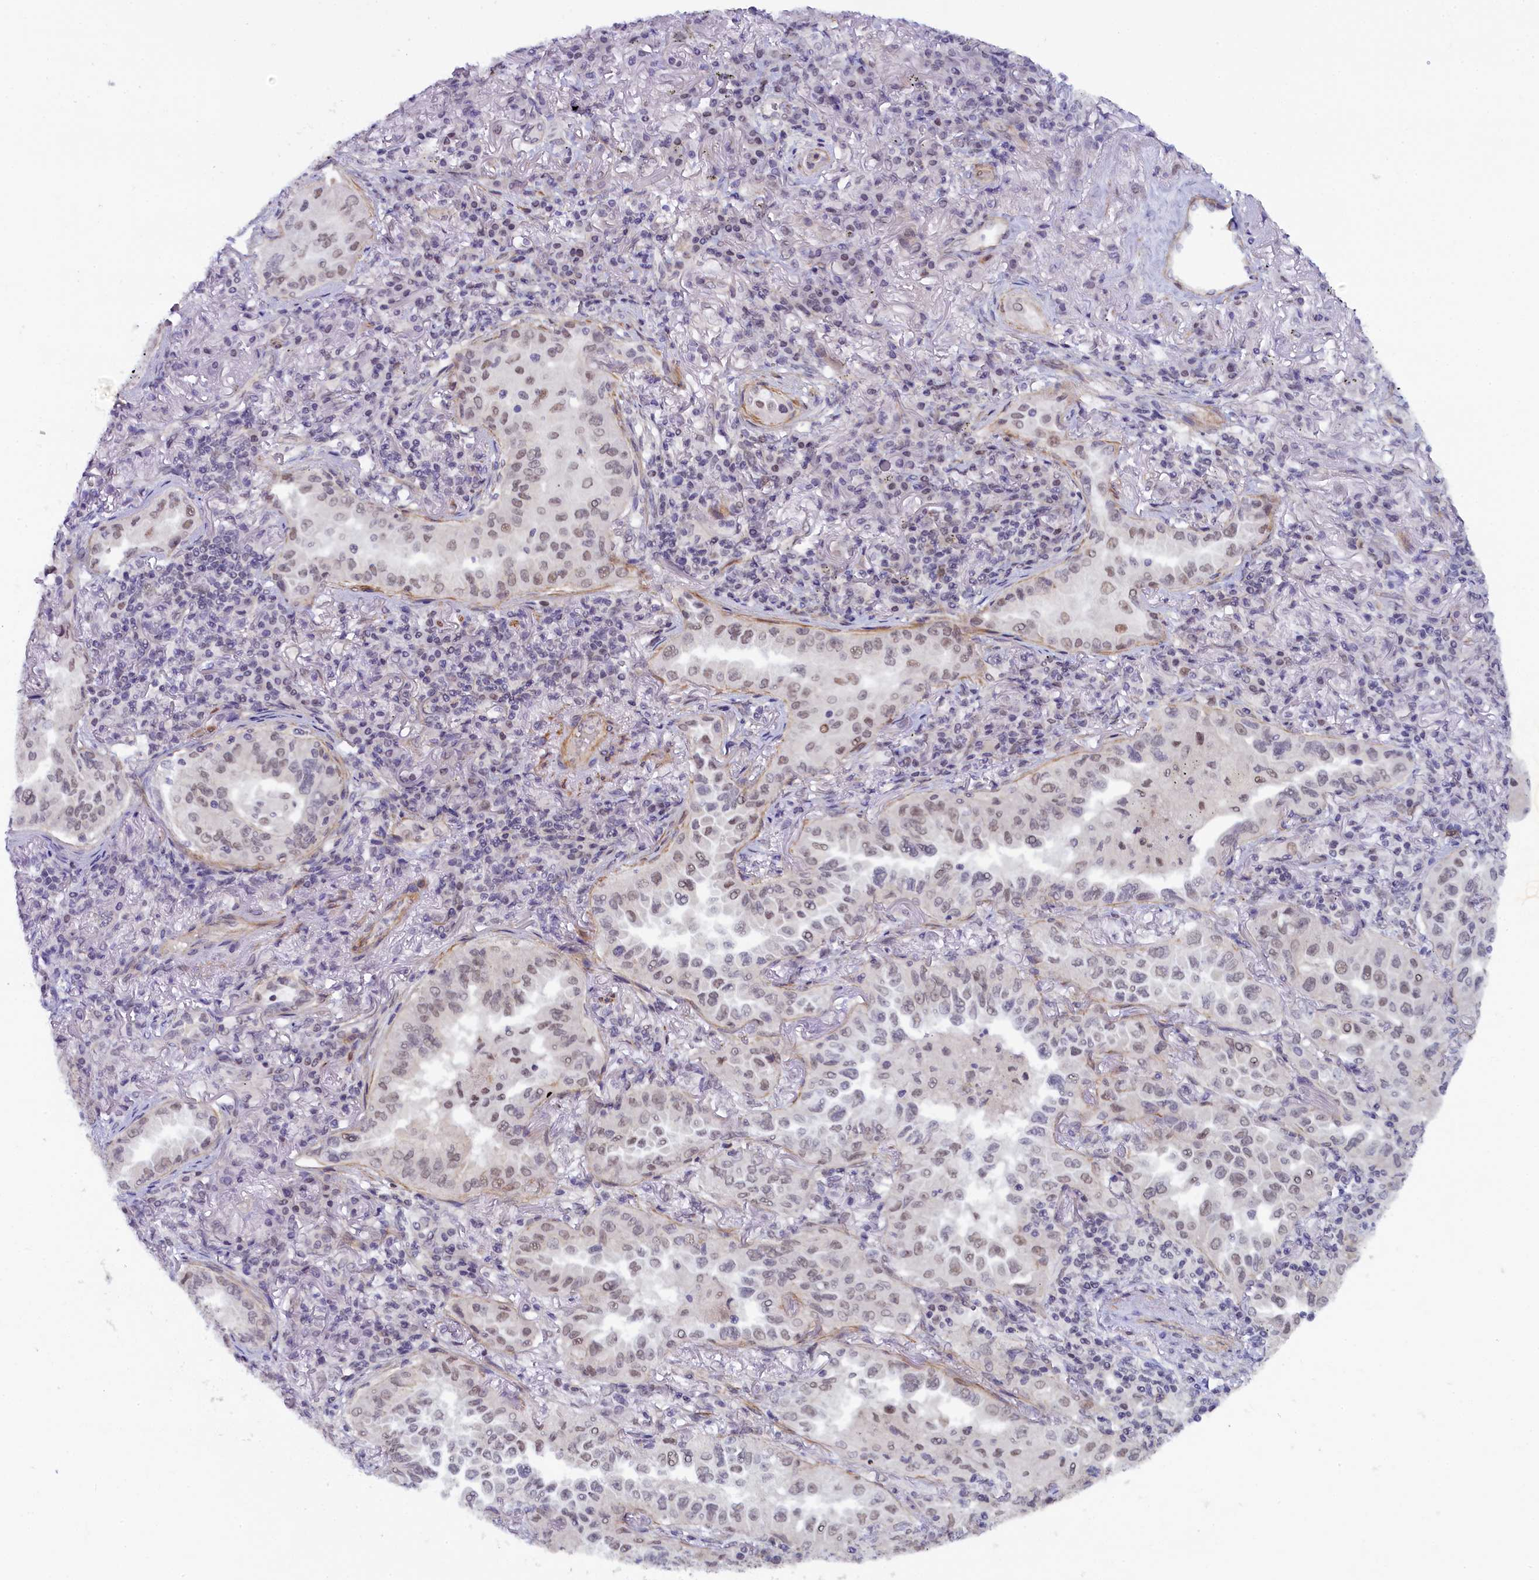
{"staining": {"intensity": "weak", "quantity": "25%-75%", "location": "nuclear"}, "tissue": "lung cancer", "cell_type": "Tumor cells", "image_type": "cancer", "snomed": [{"axis": "morphology", "description": "Adenocarcinoma, NOS"}, {"axis": "topography", "description": "Lung"}], "caption": "An image of human lung cancer (adenocarcinoma) stained for a protein displays weak nuclear brown staining in tumor cells. The staining was performed using DAB, with brown indicating positive protein expression. Nuclei are stained blue with hematoxylin.", "gene": "INTS14", "patient": {"sex": "female", "age": 69}}